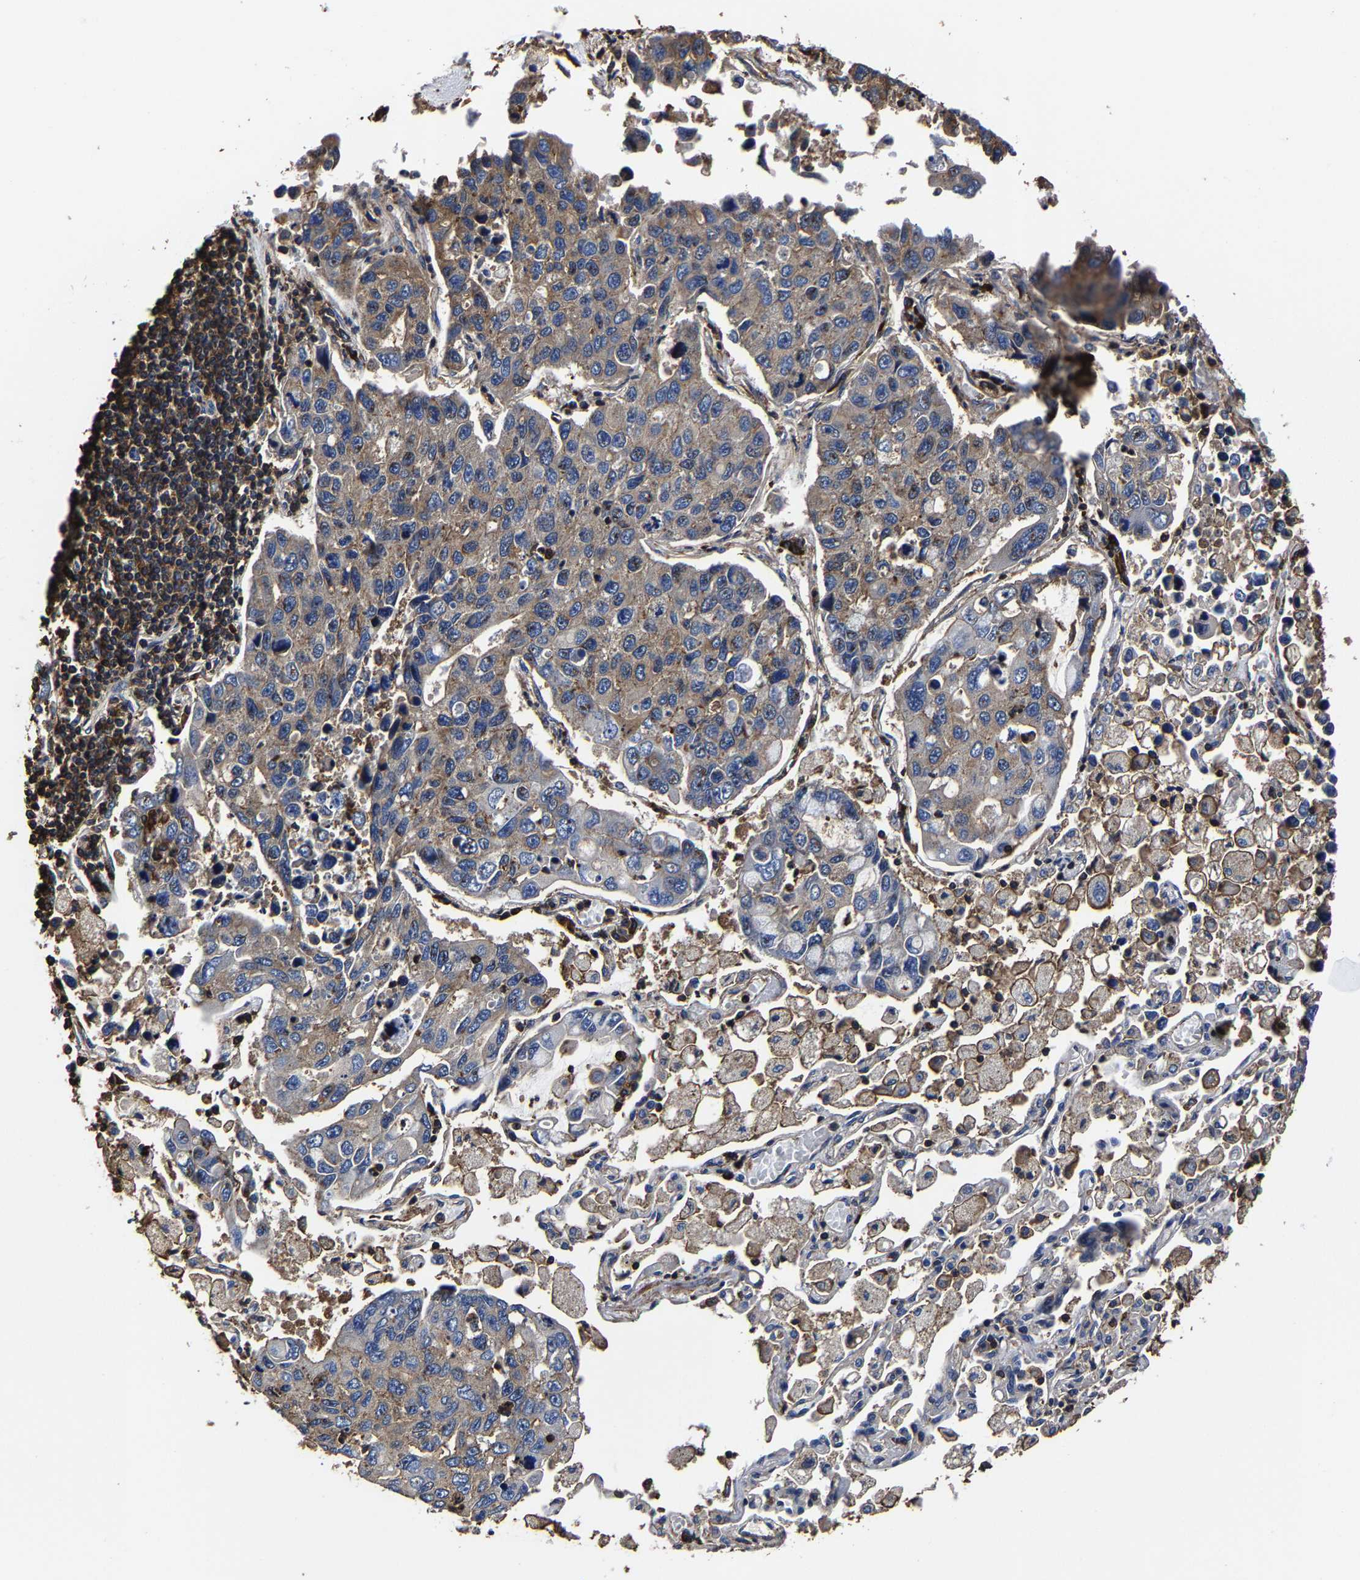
{"staining": {"intensity": "weak", "quantity": "25%-75%", "location": "cytoplasmic/membranous"}, "tissue": "lung cancer", "cell_type": "Tumor cells", "image_type": "cancer", "snomed": [{"axis": "morphology", "description": "Adenocarcinoma, NOS"}, {"axis": "topography", "description": "Lung"}], "caption": "Immunohistochemistry (IHC) photomicrograph of neoplastic tissue: adenocarcinoma (lung) stained using immunohistochemistry shows low levels of weak protein expression localized specifically in the cytoplasmic/membranous of tumor cells, appearing as a cytoplasmic/membranous brown color.", "gene": "SSH3", "patient": {"sex": "male", "age": 64}}